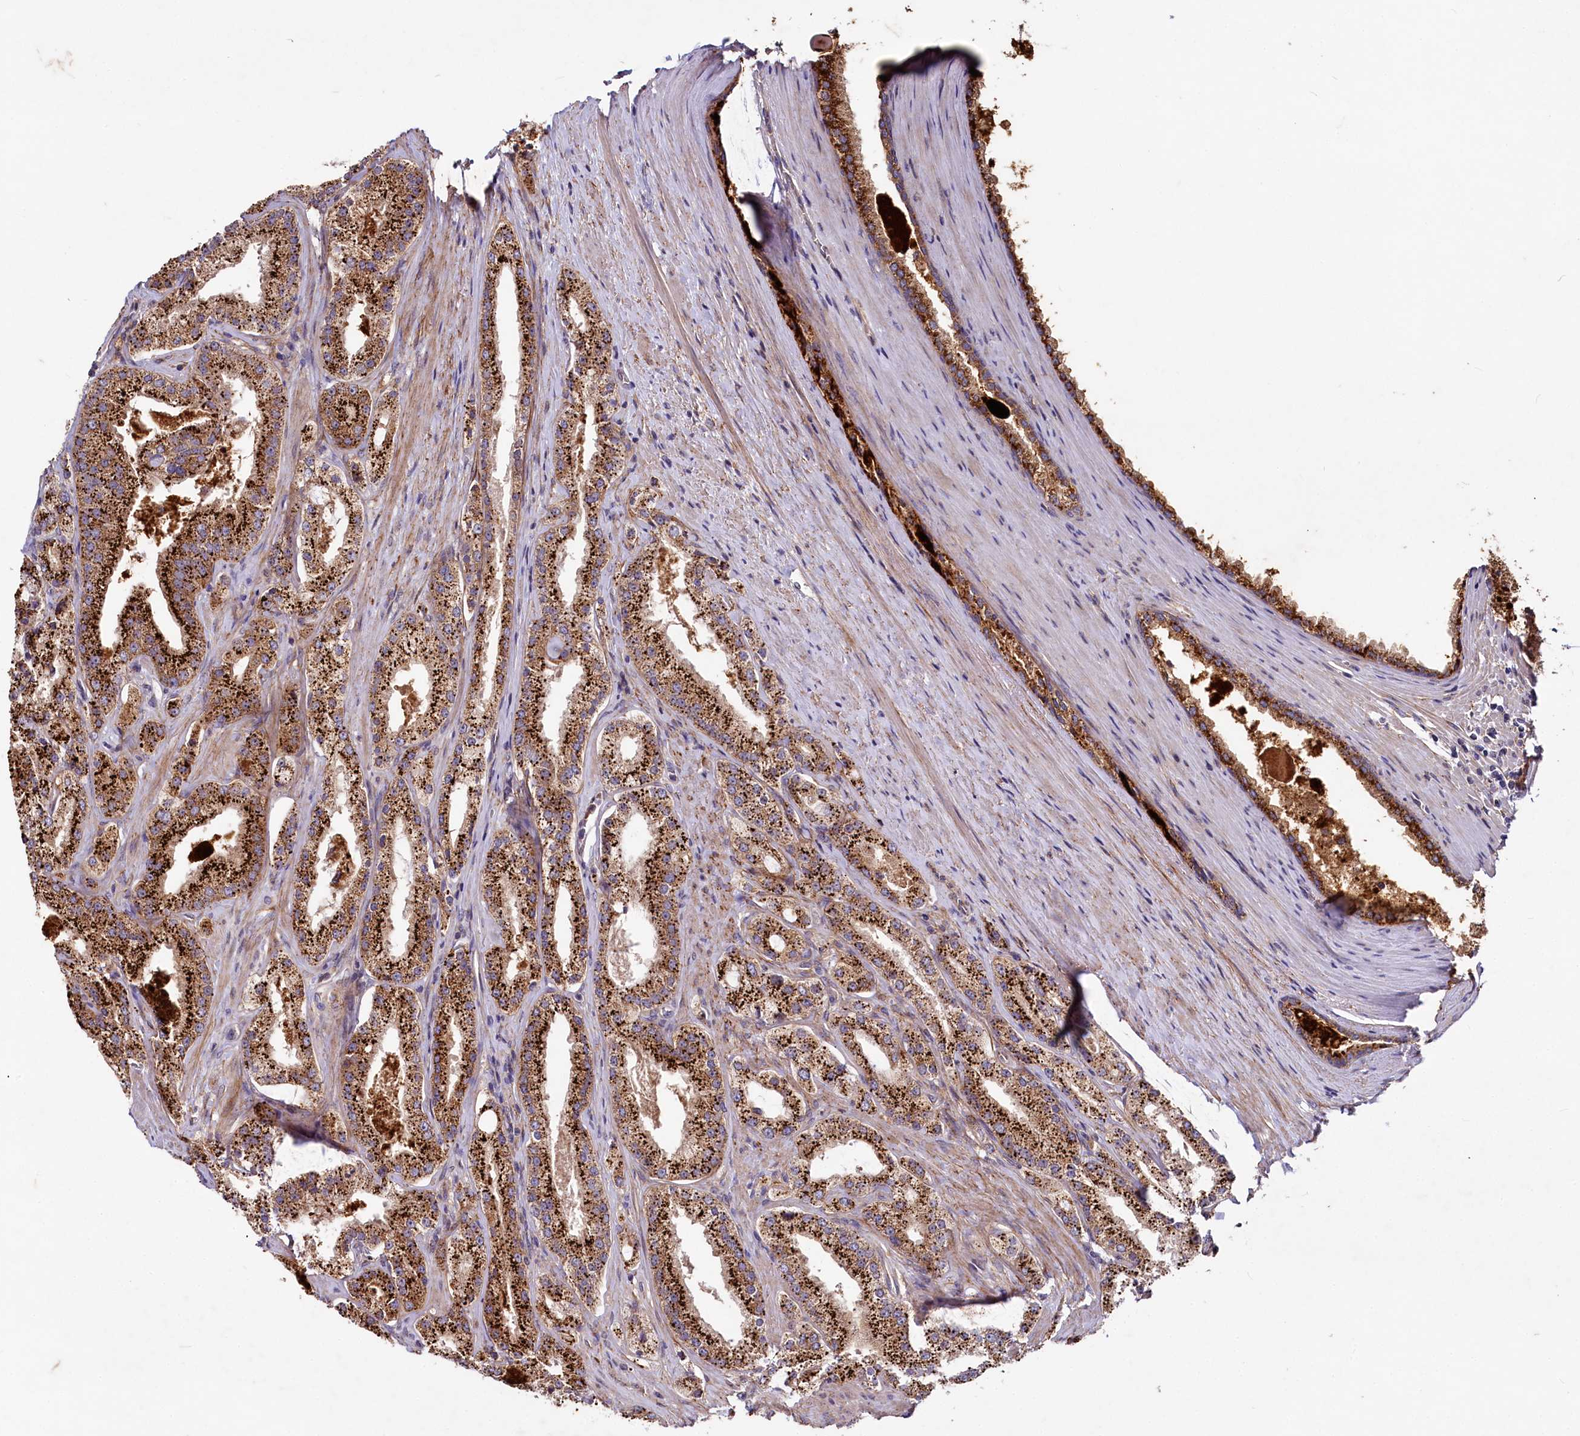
{"staining": {"intensity": "strong", "quantity": ">75%", "location": "cytoplasmic/membranous"}, "tissue": "prostate cancer", "cell_type": "Tumor cells", "image_type": "cancer", "snomed": [{"axis": "morphology", "description": "Adenocarcinoma, Low grade"}, {"axis": "topography", "description": "Prostate"}], "caption": "Immunohistochemical staining of human prostate cancer displays strong cytoplasmic/membranous protein positivity in approximately >75% of tumor cells.", "gene": "ADCY2", "patient": {"sex": "male", "age": 69}}